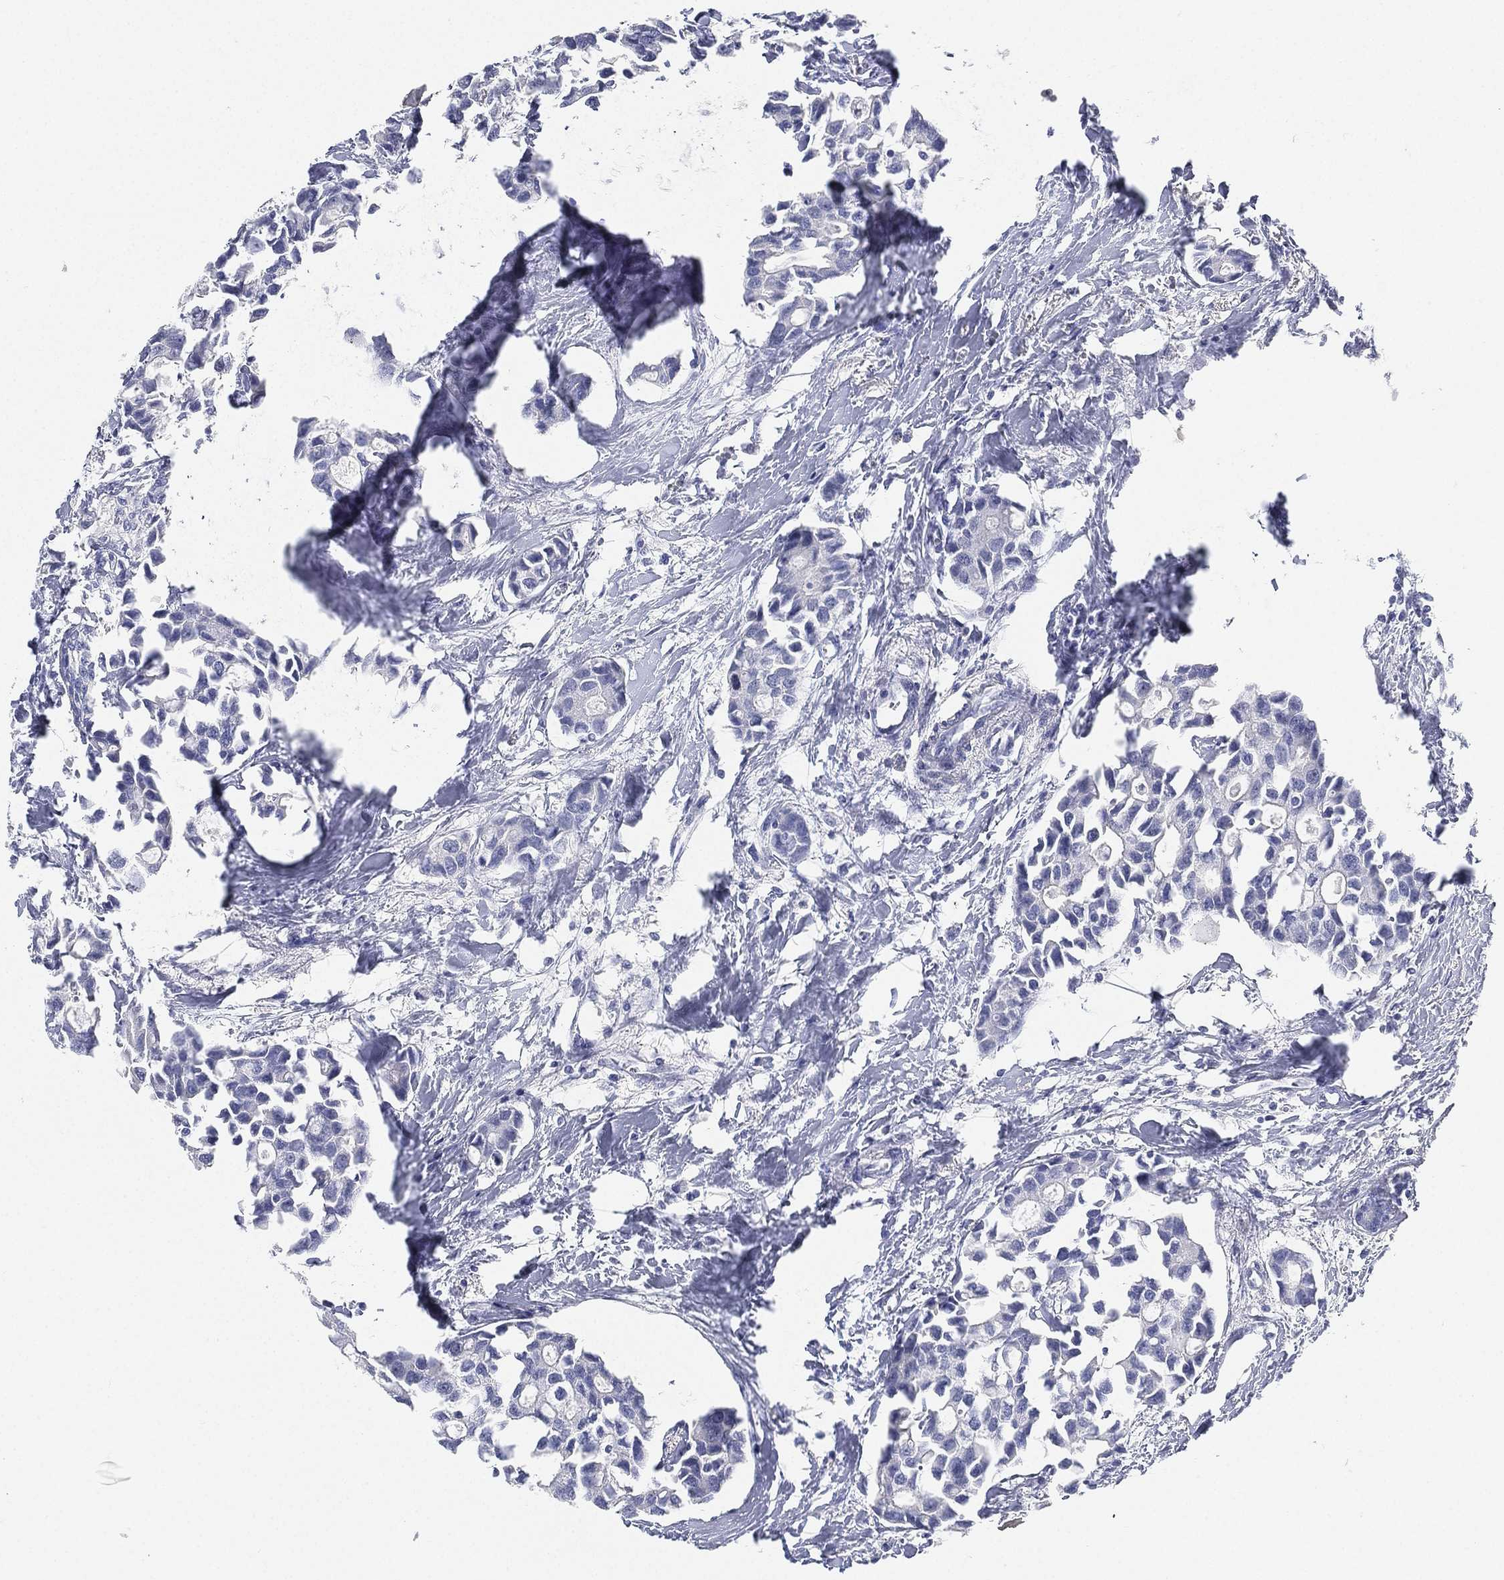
{"staining": {"intensity": "negative", "quantity": "none", "location": "none"}, "tissue": "breast cancer", "cell_type": "Tumor cells", "image_type": "cancer", "snomed": [{"axis": "morphology", "description": "Duct carcinoma"}, {"axis": "topography", "description": "Breast"}], "caption": "Breast cancer was stained to show a protein in brown. There is no significant expression in tumor cells.", "gene": "FAM187B", "patient": {"sex": "female", "age": 83}}